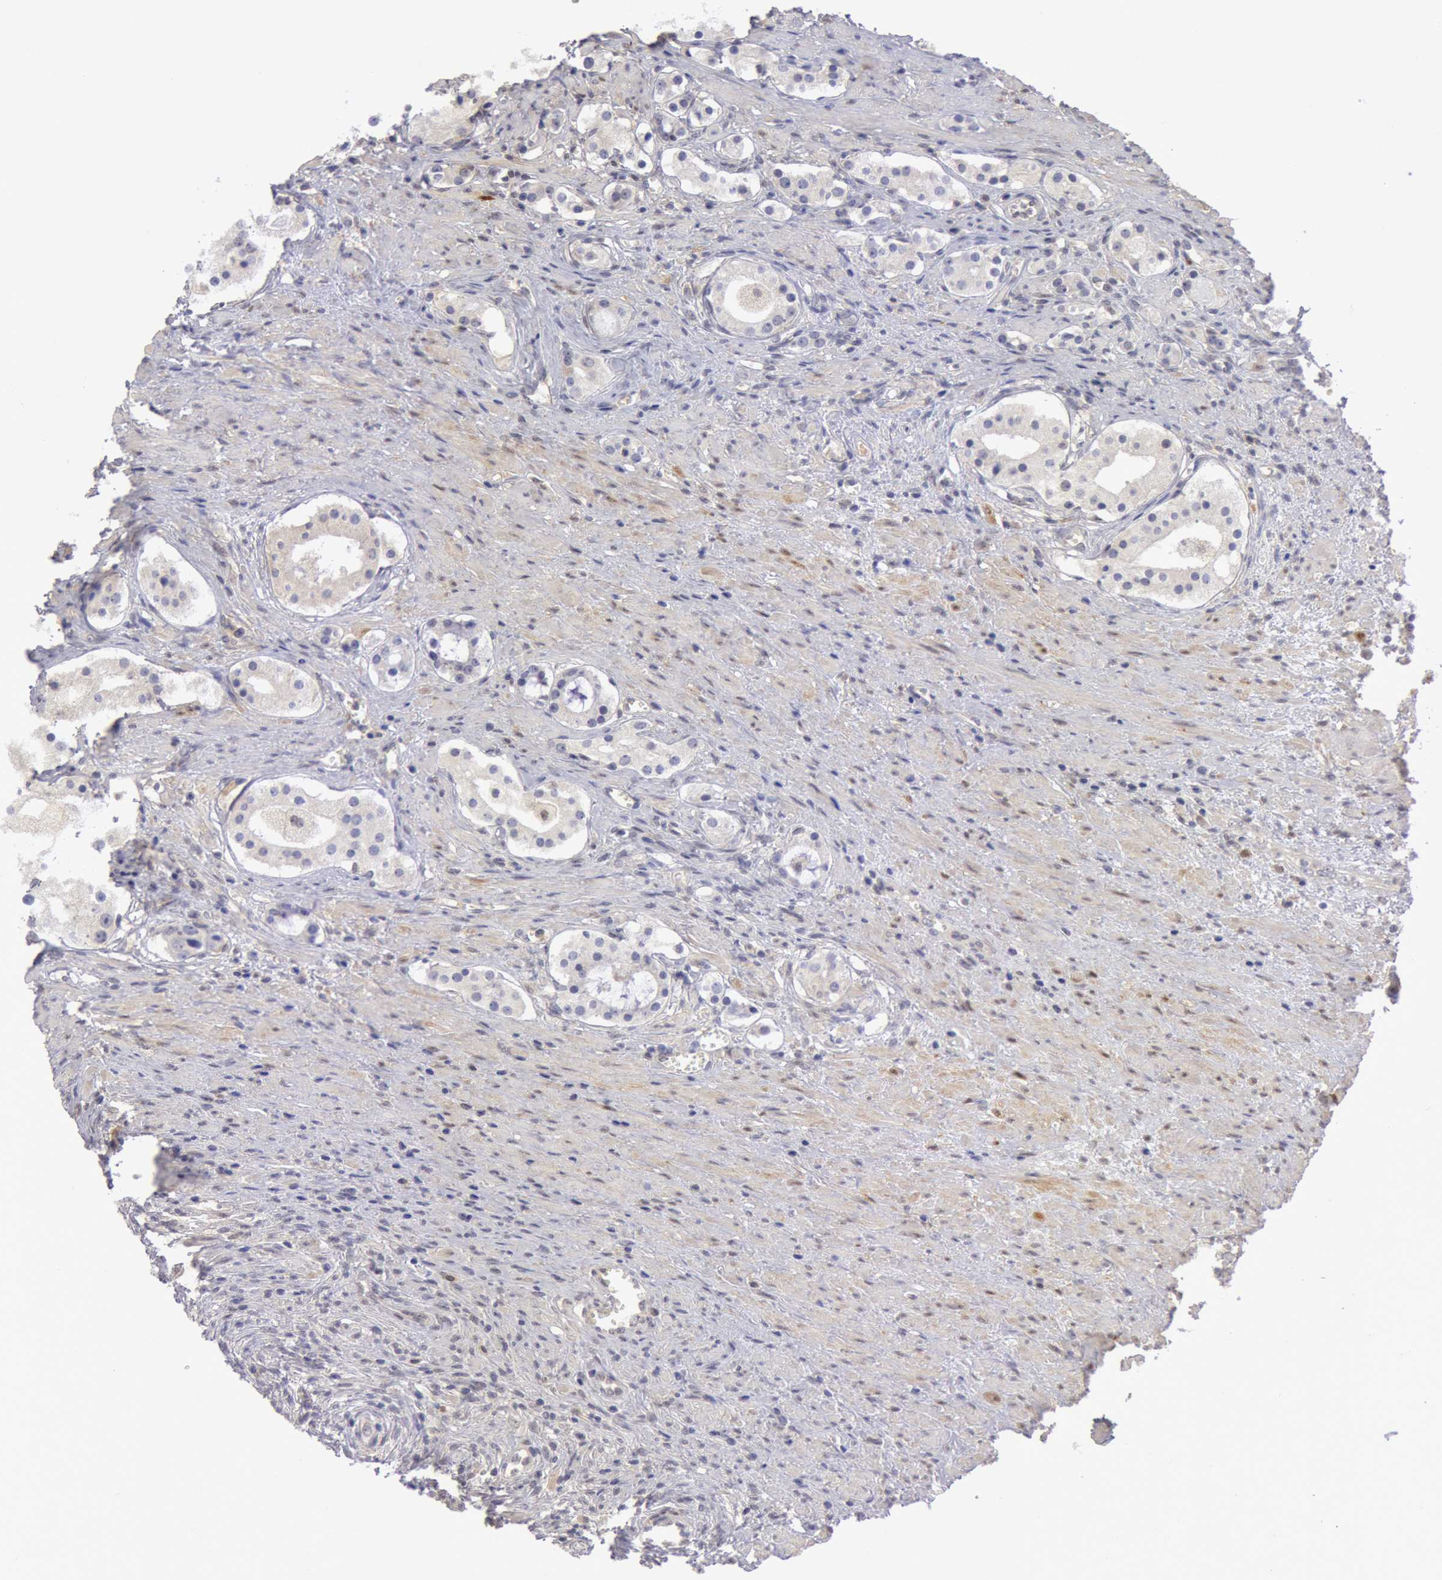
{"staining": {"intensity": "negative", "quantity": "none", "location": "none"}, "tissue": "prostate cancer", "cell_type": "Tumor cells", "image_type": "cancer", "snomed": [{"axis": "morphology", "description": "Adenocarcinoma, Medium grade"}, {"axis": "topography", "description": "Prostate"}], "caption": "The immunohistochemistry (IHC) image has no significant expression in tumor cells of prostate cancer tissue.", "gene": "TXNRD1", "patient": {"sex": "male", "age": 73}}